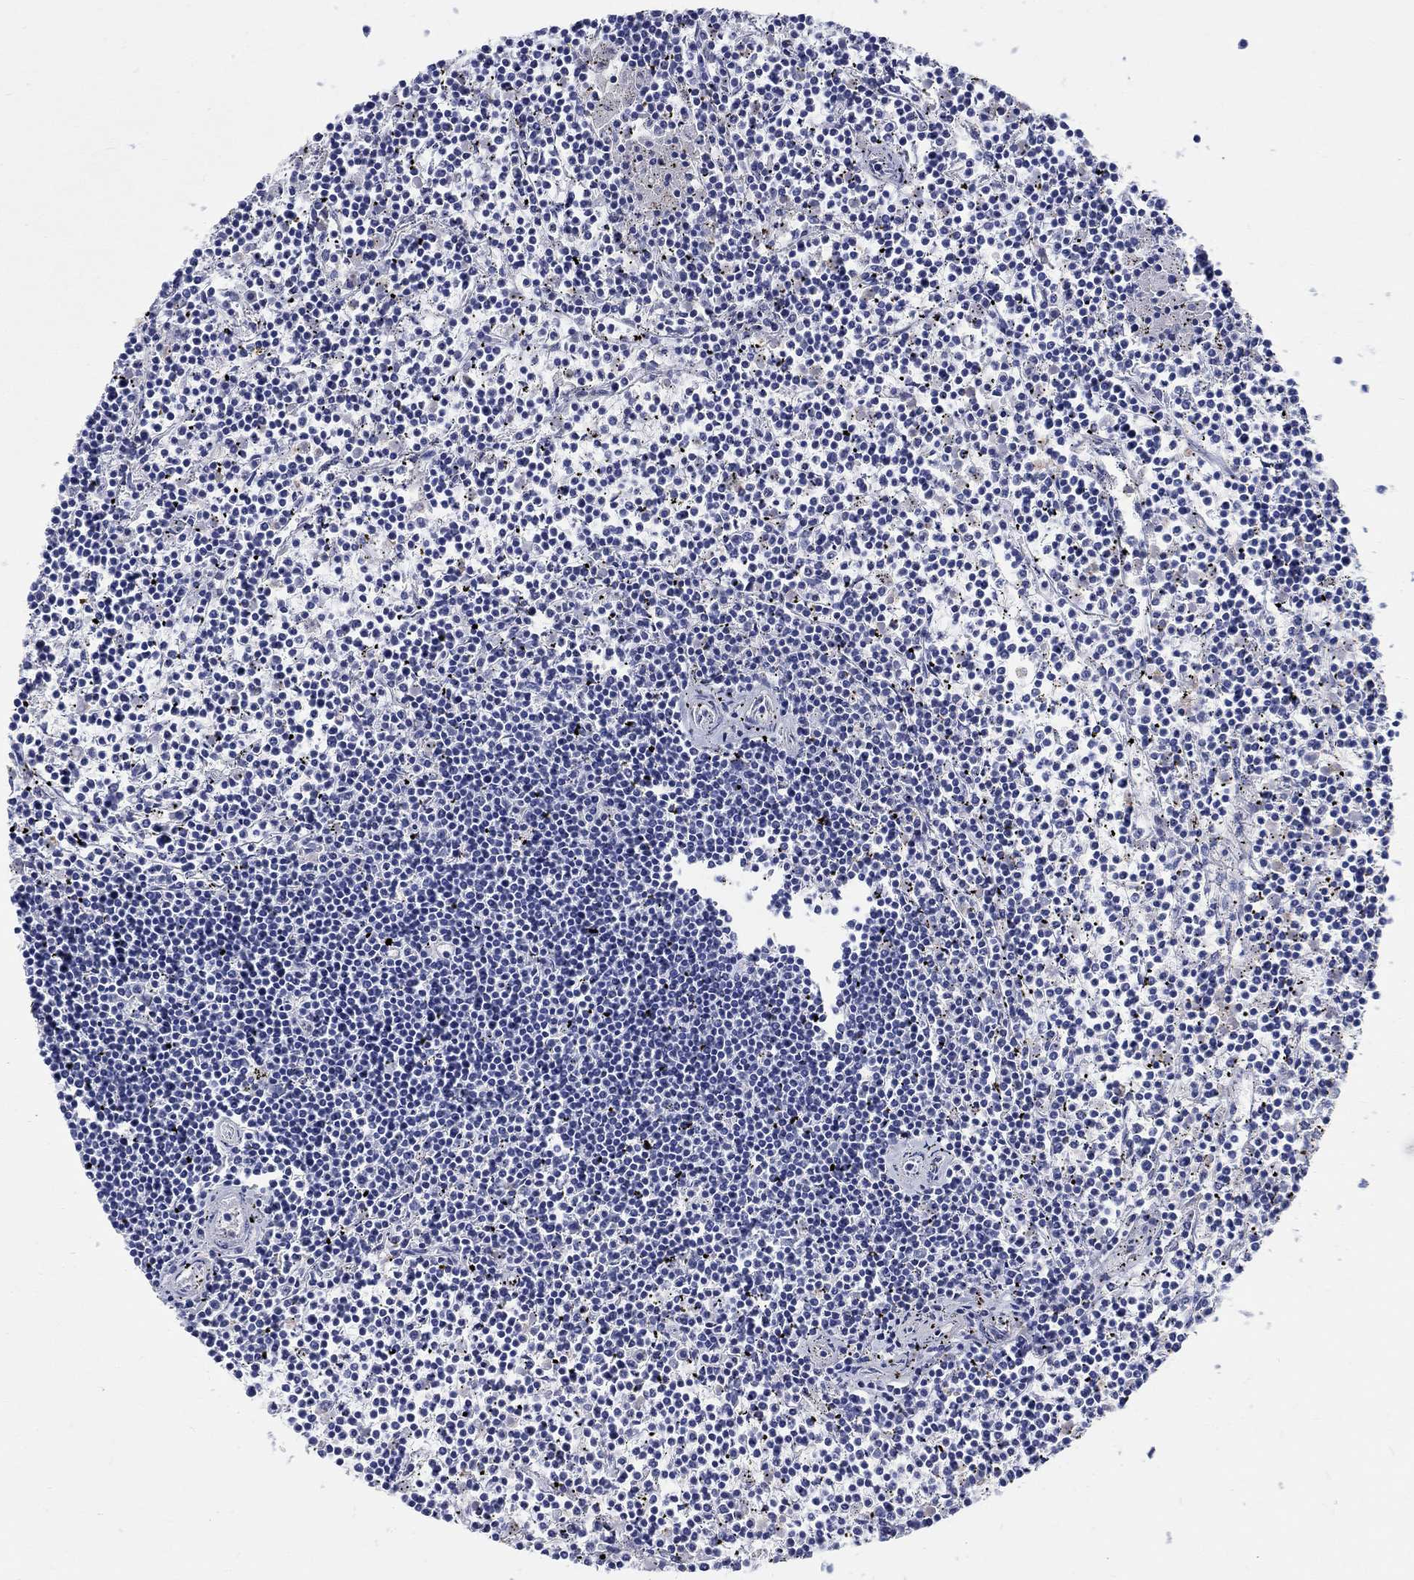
{"staining": {"intensity": "negative", "quantity": "none", "location": "none"}, "tissue": "lymphoma", "cell_type": "Tumor cells", "image_type": "cancer", "snomed": [{"axis": "morphology", "description": "Malignant lymphoma, non-Hodgkin's type, Low grade"}, {"axis": "topography", "description": "Spleen"}], "caption": "This is a histopathology image of IHC staining of low-grade malignant lymphoma, non-Hodgkin's type, which shows no staining in tumor cells.", "gene": "SOX2", "patient": {"sex": "female", "age": 19}}